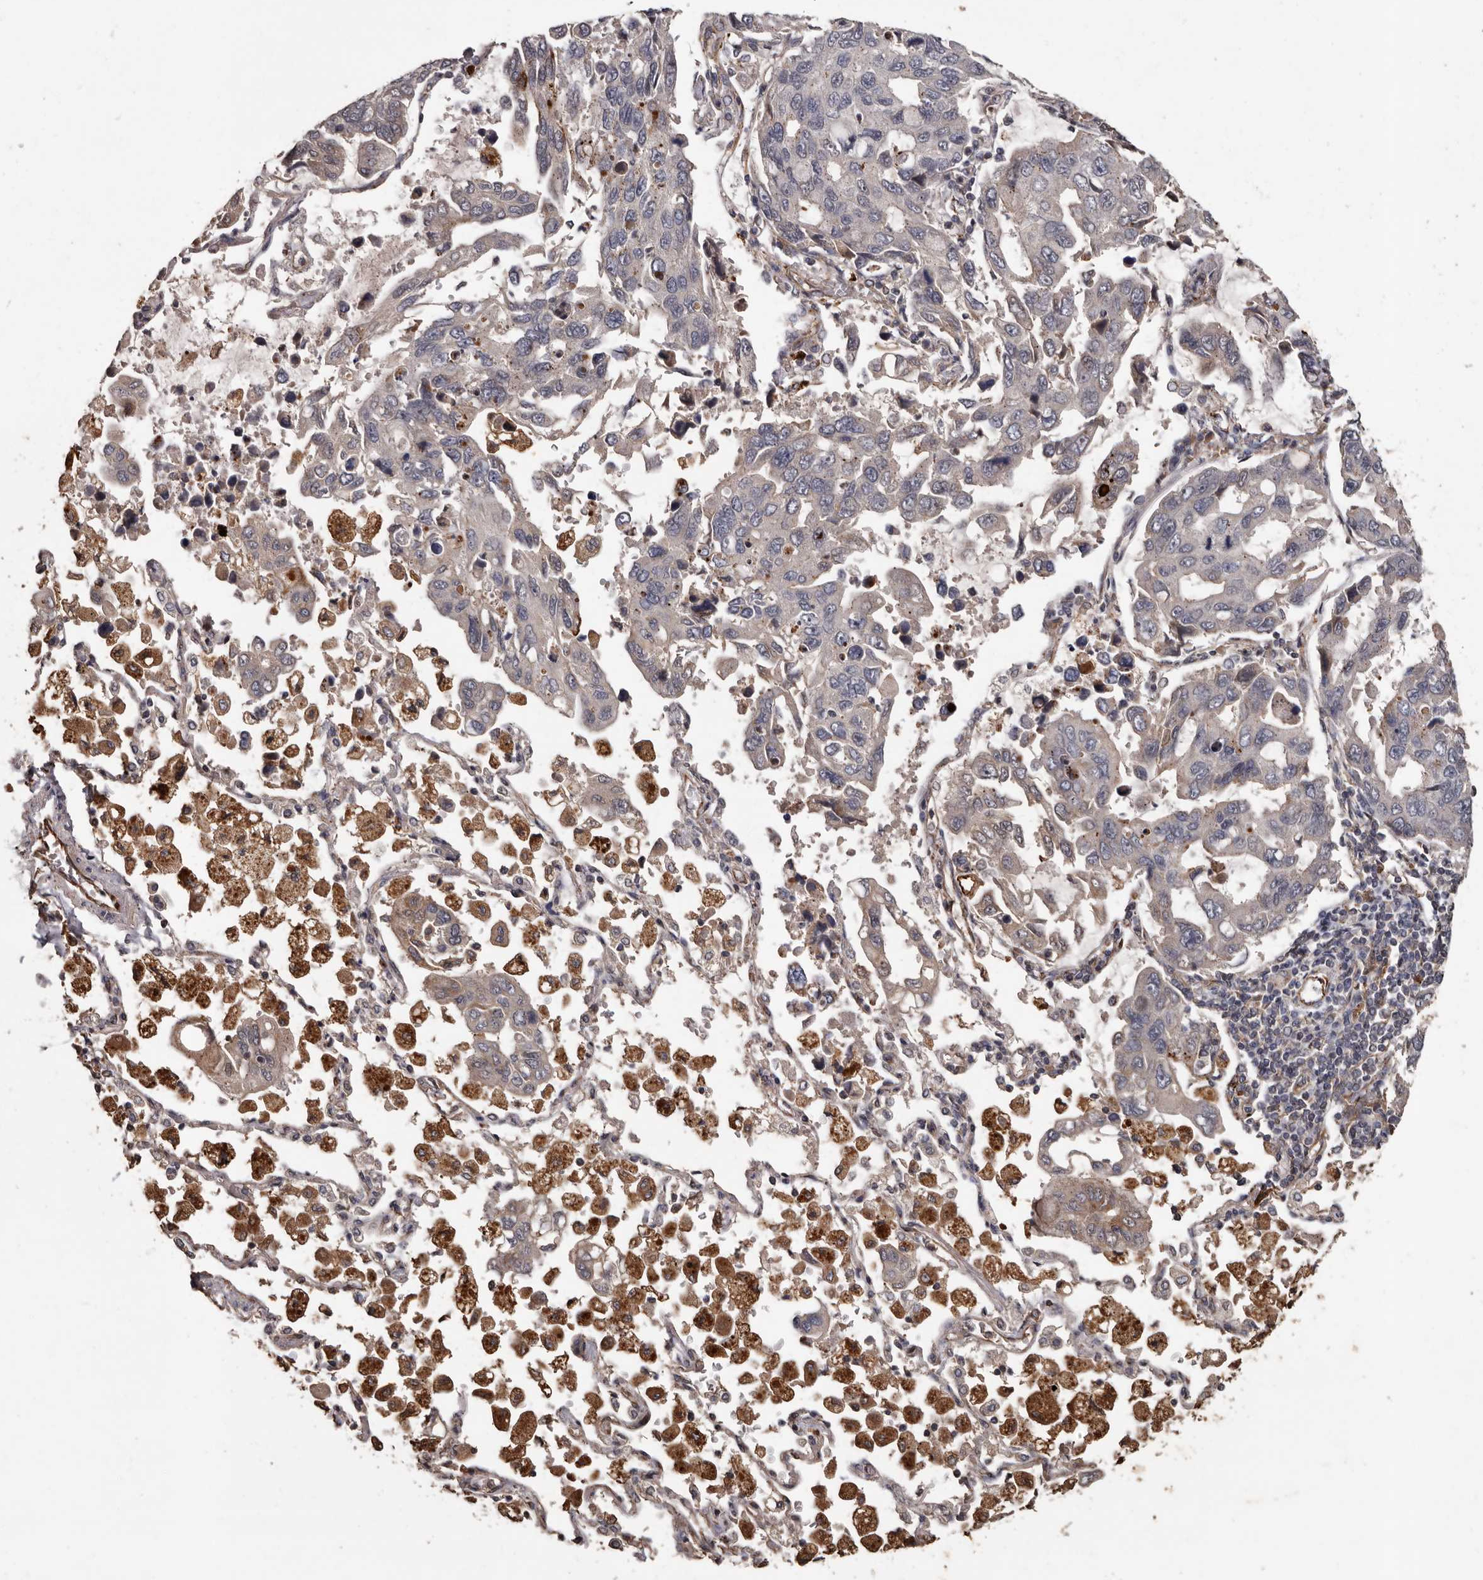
{"staining": {"intensity": "negative", "quantity": "none", "location": "none"}, "tissue": "lung cancer", "cell_type": "Tumor cells", "image_type": "cancer", "snomed": [{"axis": "morphology", "description": "Adenocarcinoma, NOS"}, {"axis": "topography", "description": "Lung"}], "caption": "The photomicrograph shows no staining of tumor cells in lung adenocarcinoma.", "gene": "BRAT1", "patient": {"sex": "male", "age": 64}}